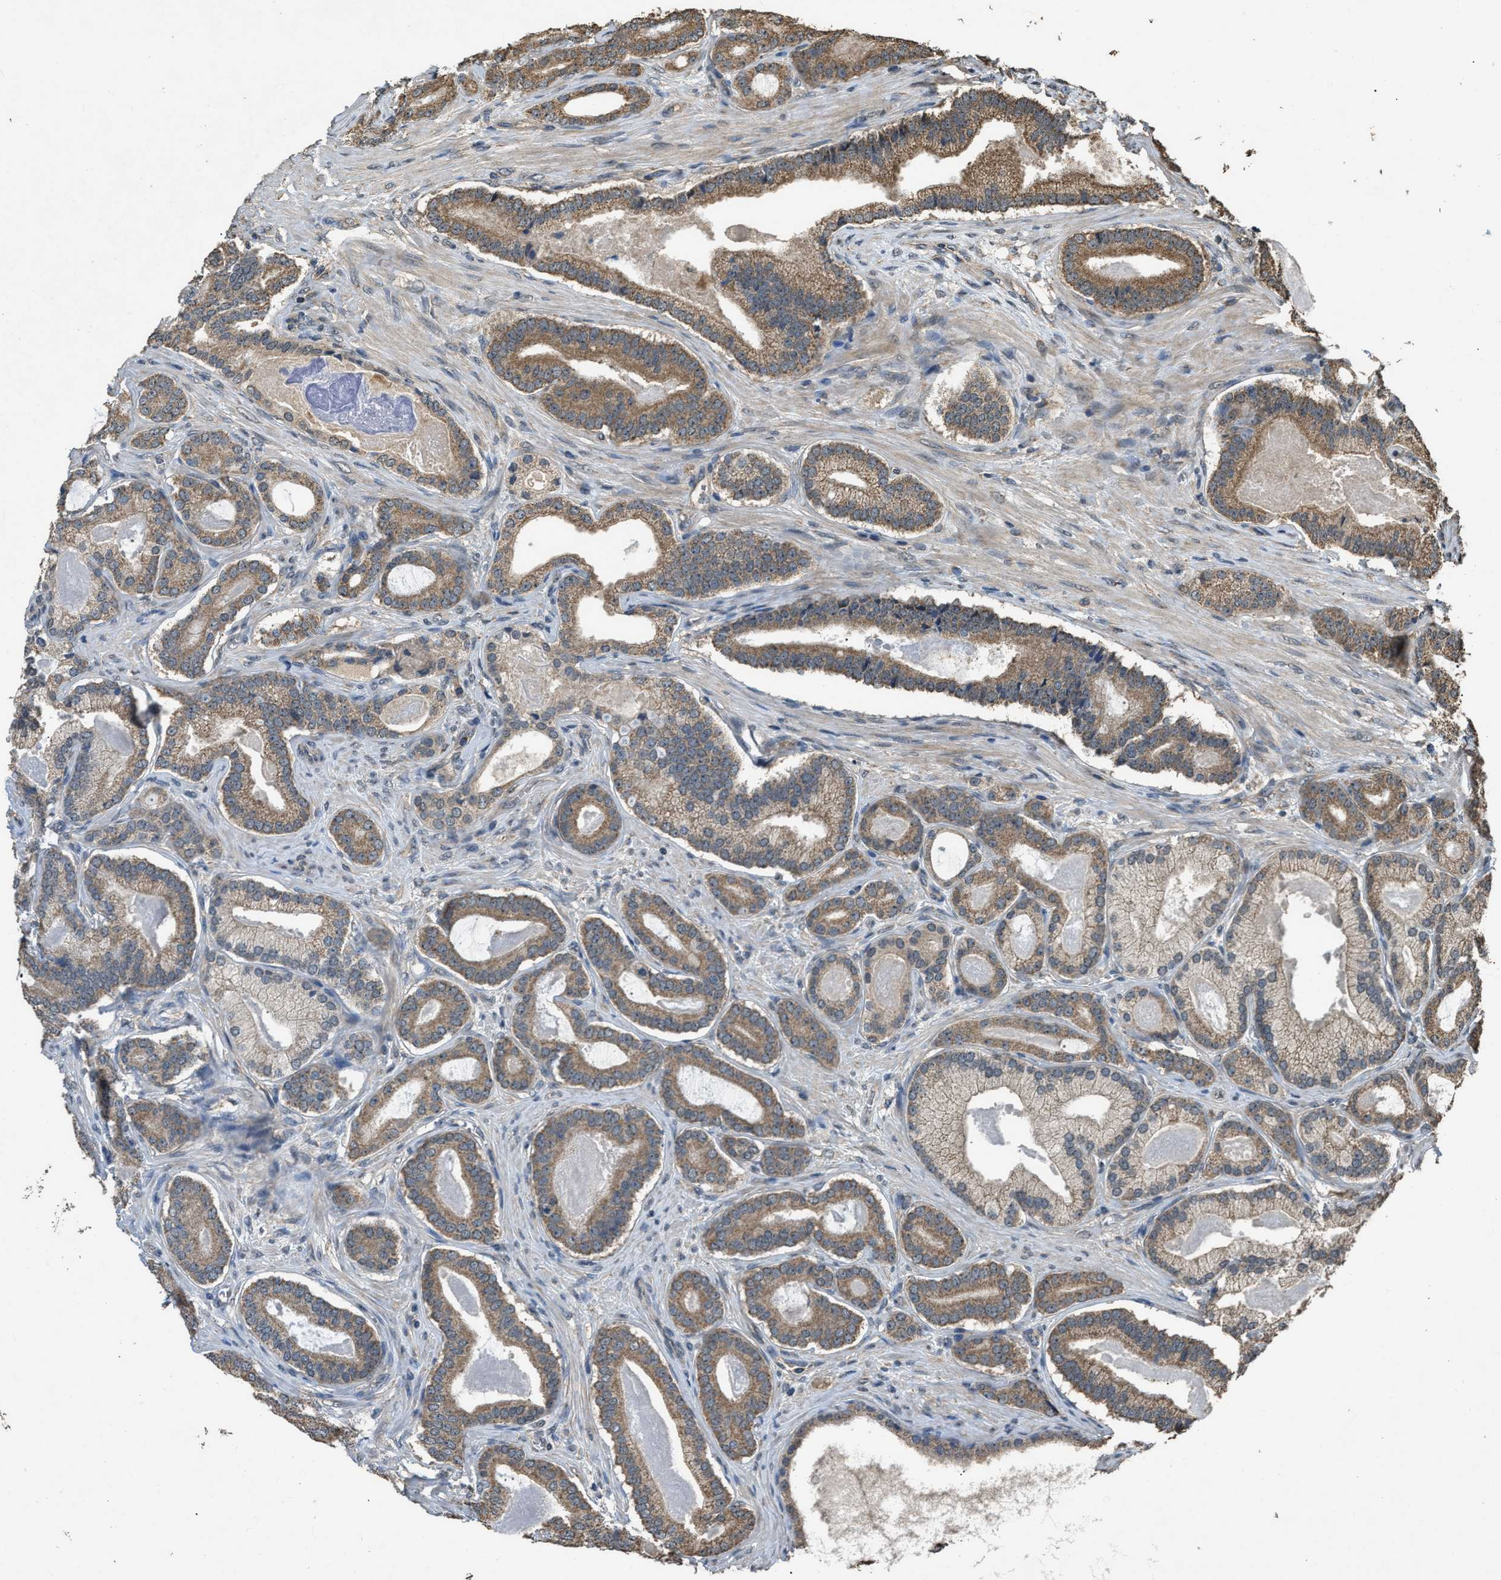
{"staining": {"intensity": "moderate", "quantity": ">75%", "location": "cytoplasmic/membranous"}, "tissue": "prostate cancer", "cell_type": "Tumor cells", "image_type": "cancer", "snomed": [{"axis": "morphology", "description": "Adenocarcinoma, High grade"}, {"axis": "topography", "description": "Prostate"}], "caption": "Approximately >75% of tumor cells in human prostate cancer display moderate cytoplasmic/membranous protein expression as visualized by brown immunohistochemical staining.", "gene": "DENND6B", "patient": {"sex": "male", "age": 60}}